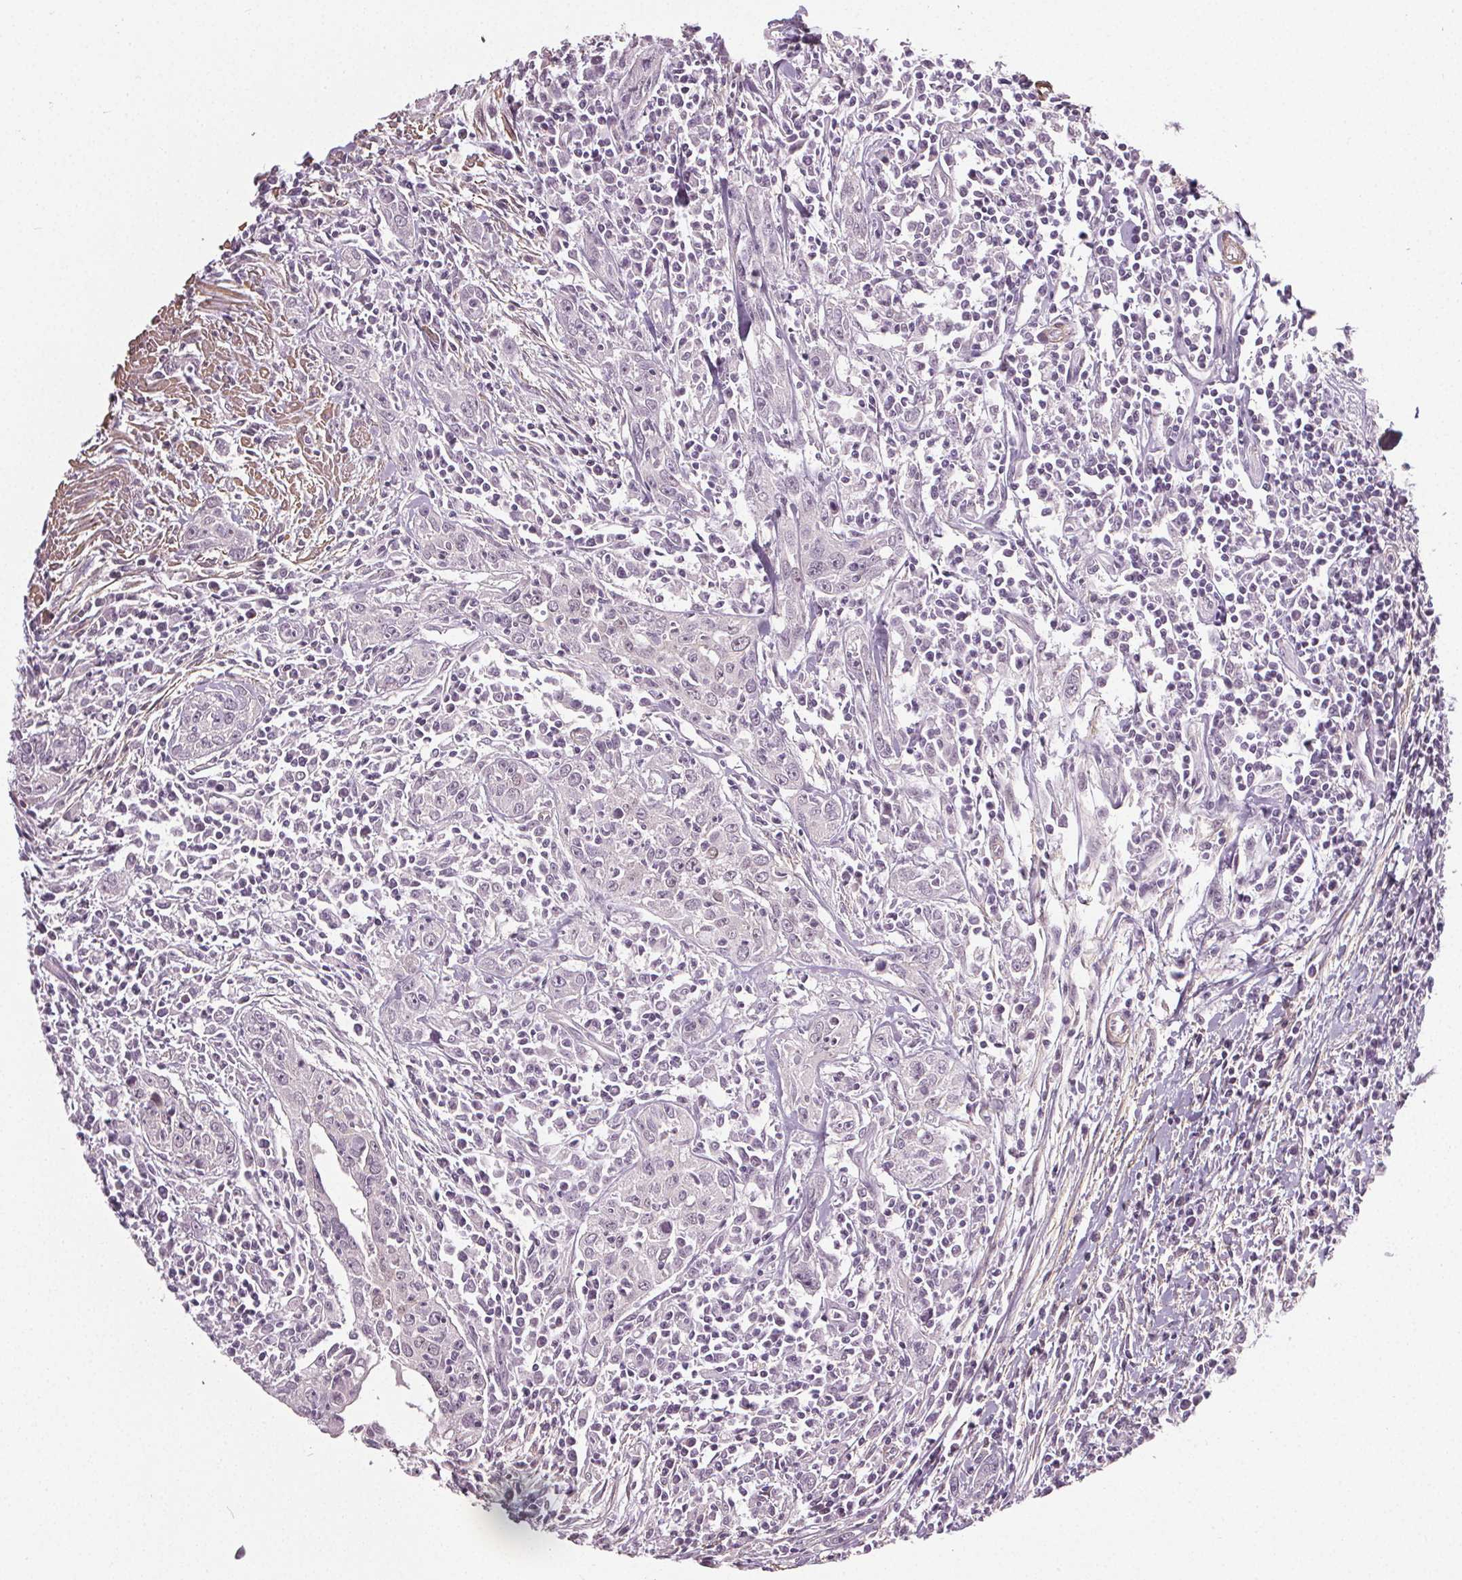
{"staining": {"intensity": "negative", "quantity": "none", "location": "none"}, "tissue": "urothelial cancer", "cell_type": "Tumor cells", "image_type": "cancer", "snomed": [{"axis": "morphology", "description": "Urothelial carcinoma, High grade"}, {"axis": "topography", "description": "Urinary bladder"}], "caption": "Protein analysis of high-grade urothelial carcinoma shows no significant staining in tumor cells.", "gene": "PKP1", "patient": {"sex": "male", "age": 83}}